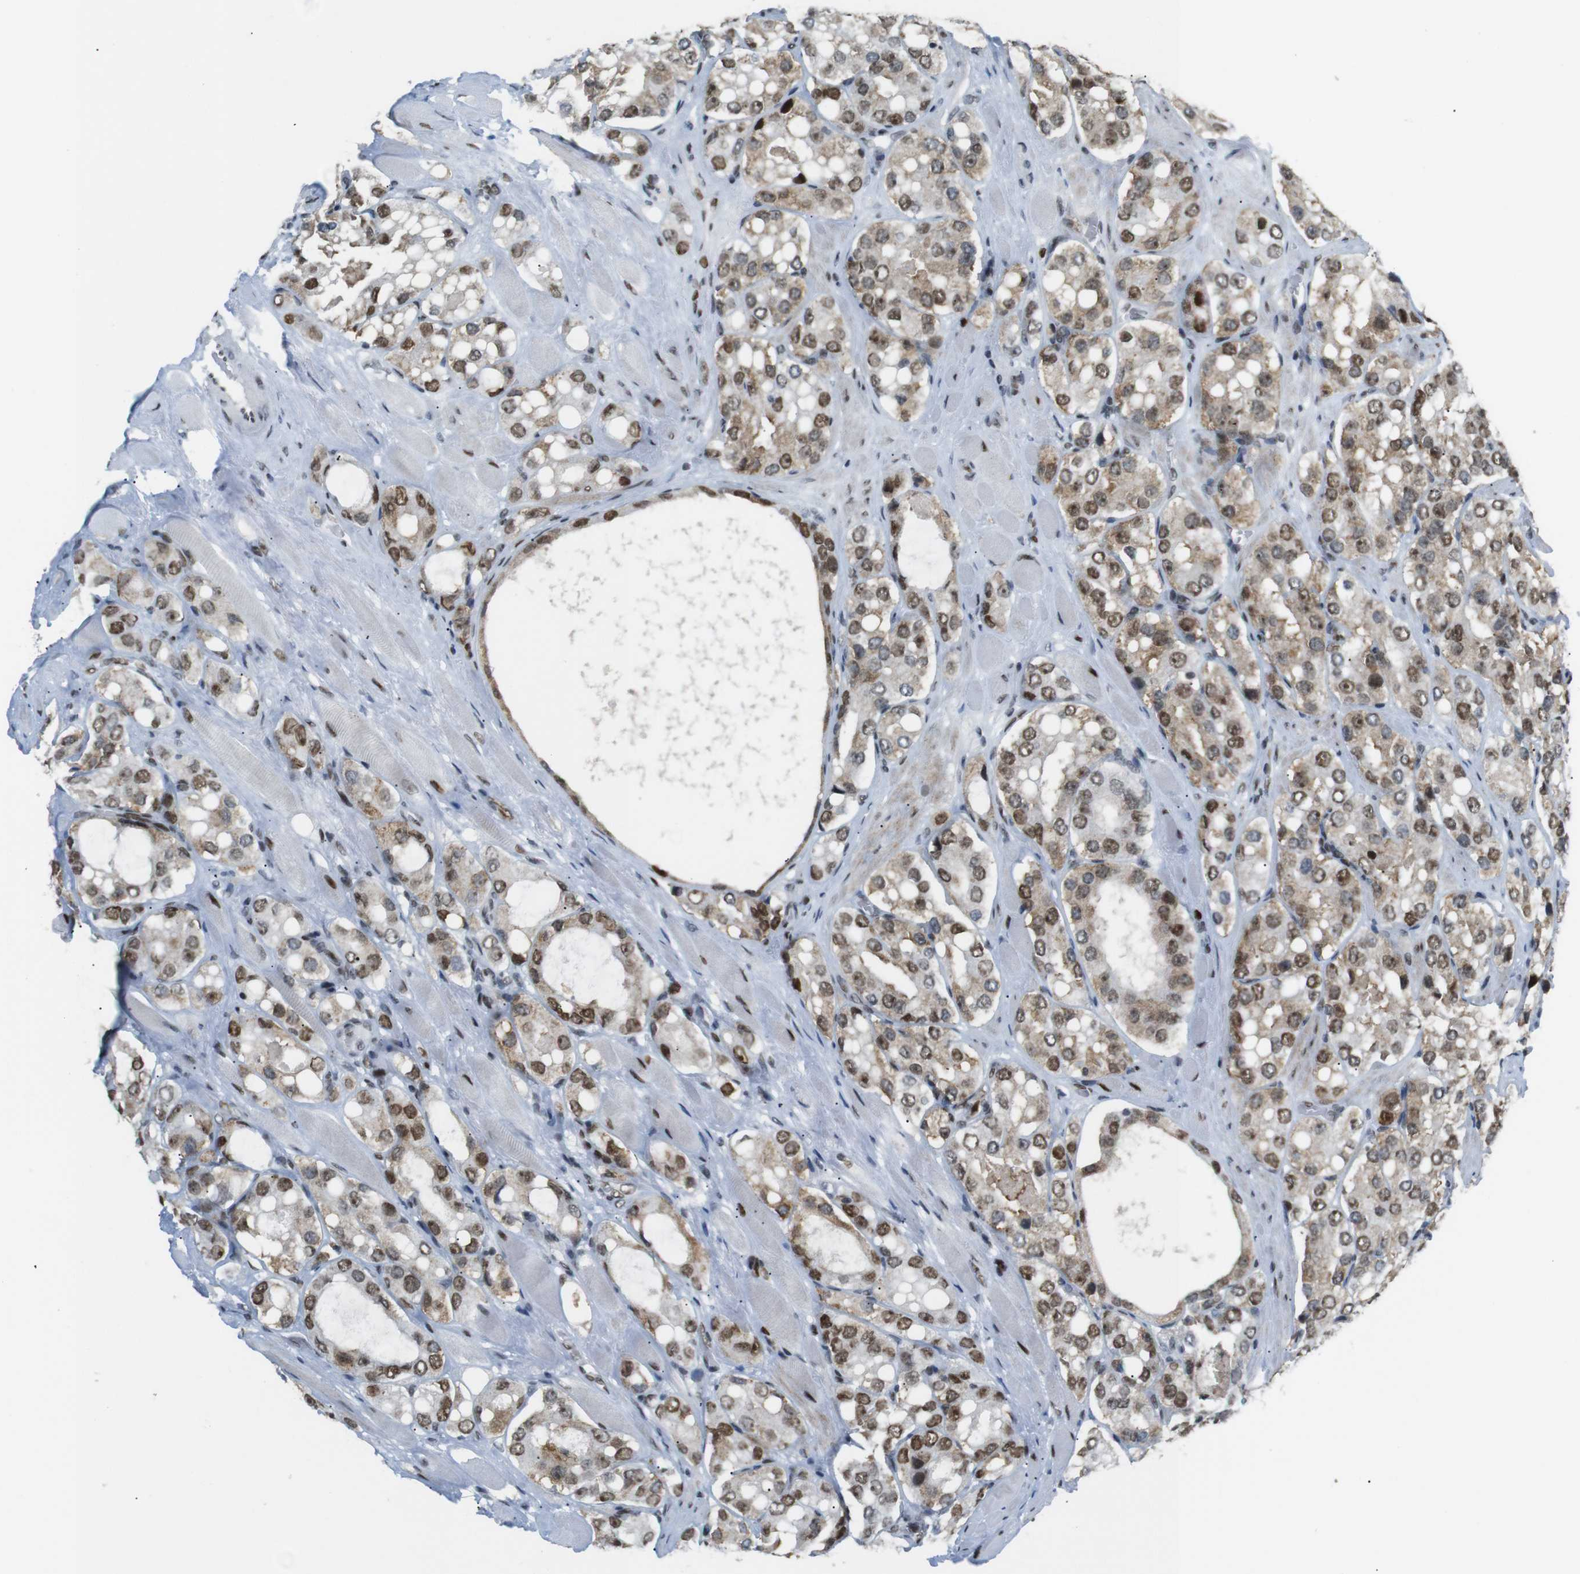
{"staining": {"intensity": "moderate", "quantity": ">75%", "location": "nuclear"}, "tissue": "prostate cancer", "cell_type": "Tumor cells", "image_type": "cancer", "snomed": [{"axis": "morphology", "description": "Adenocarcinoma, High grade"}, {"axis": "topography", "description": "Prostate"}], "caption": "An image showing moderate nuclear positivity in about >75% of tumor cells in prostate adenocarcinoma (high-grade), as visualized by brown immunohistochemical staining.", "gene": "RIOX2", "patient": {"sex": "male", "age": 65}}